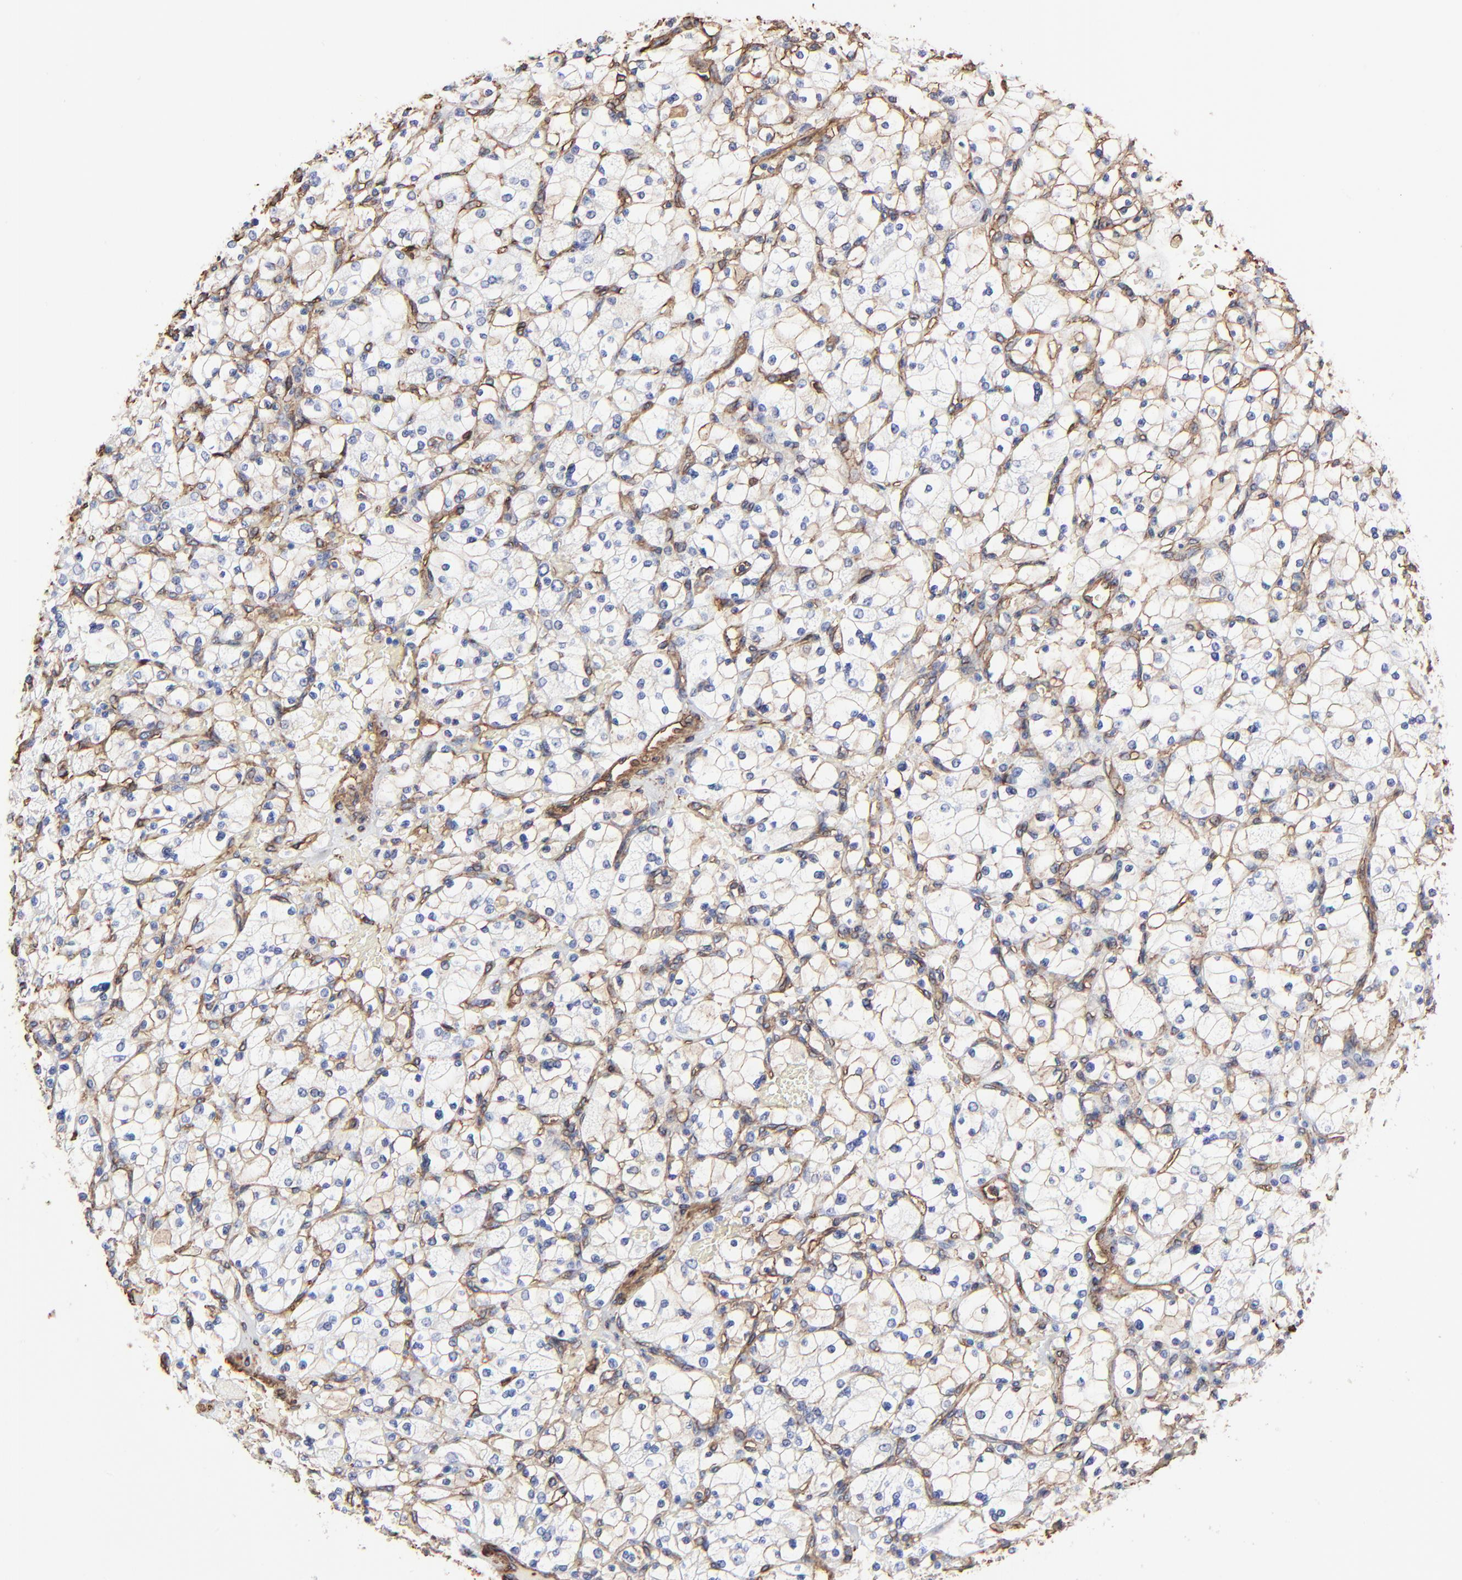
{"staining": {"intensity": "weak", "quantity": "25%-75%", "location": "cytoplasmic/membranous"}, "tissue": "renal cancer", "cell_type": "Tumor cells", "image_type": "cancer", "snomed": [{"axis": "morphology", "description": "Adenocarcinoma, NOS"}, {"axis": "topography", "description": "Kidney"}], "caption": "The image demonstrates staining of adenocarcinoma (renal), revealing weak cytoplasmic/membranous protein expression (brown color) within tumor cells. Using DAB (brown) and hematoxylin (blue) stains, captured at high magnification using brightfield microscopy.", "gene": "CAV1", "patient": {"sex": "female", "age": 83}}